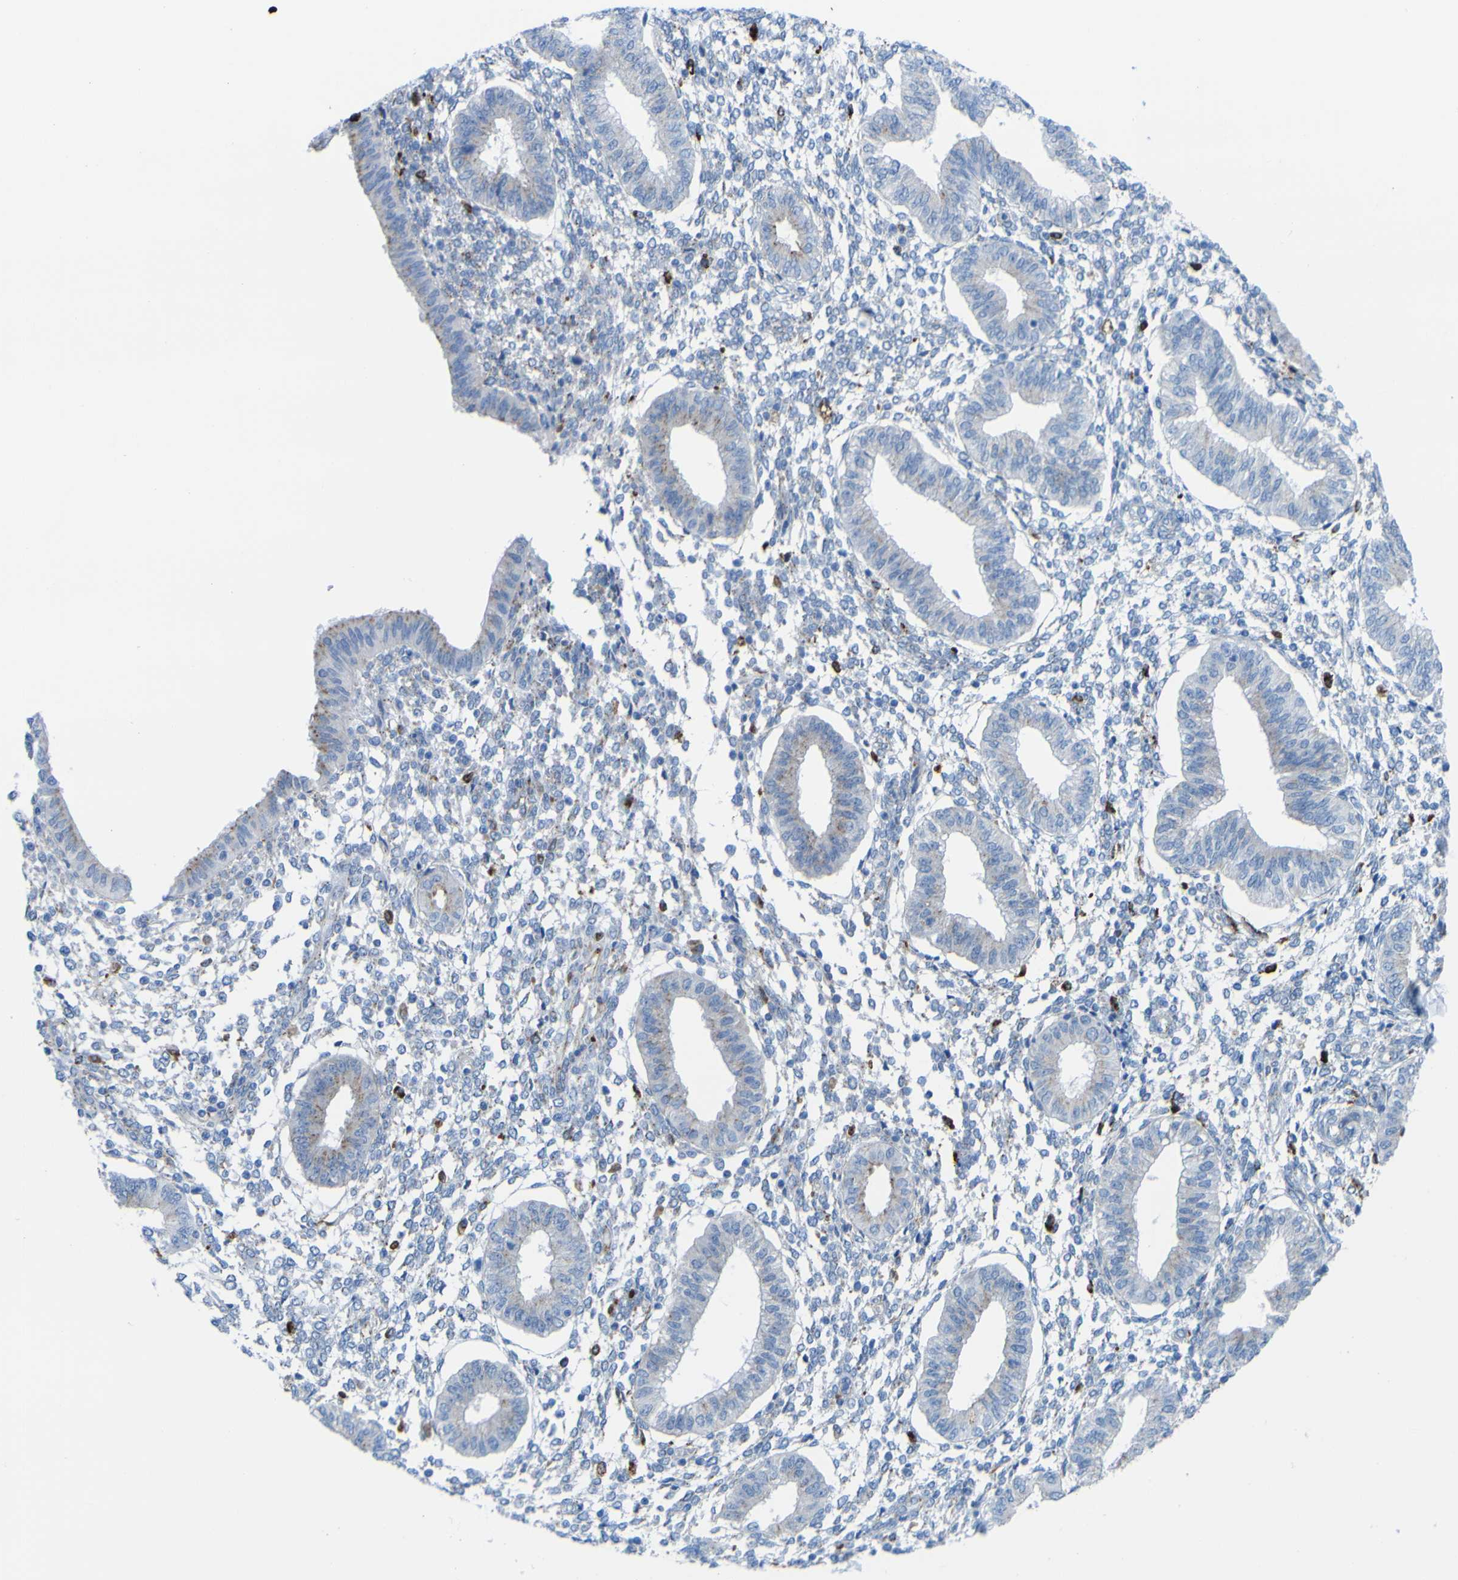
{"staining": {"intensity": "negative", "quantity": "none", "location": "none"}, "tissue": "endometrium", "cell_type": "Cells in endometrial stroma", "image_type": "normal", "snomed": [{"axis": "morphology", "description": "Normal tissue, NOS"}, {"axis": "topography", "description": "Endometrium"}], "caption": "The image shows no significant positivity in cells in endometrial stroma of endometrium.", "gene": "PLD3", "patient": {"sex": "female", "age": 50}}